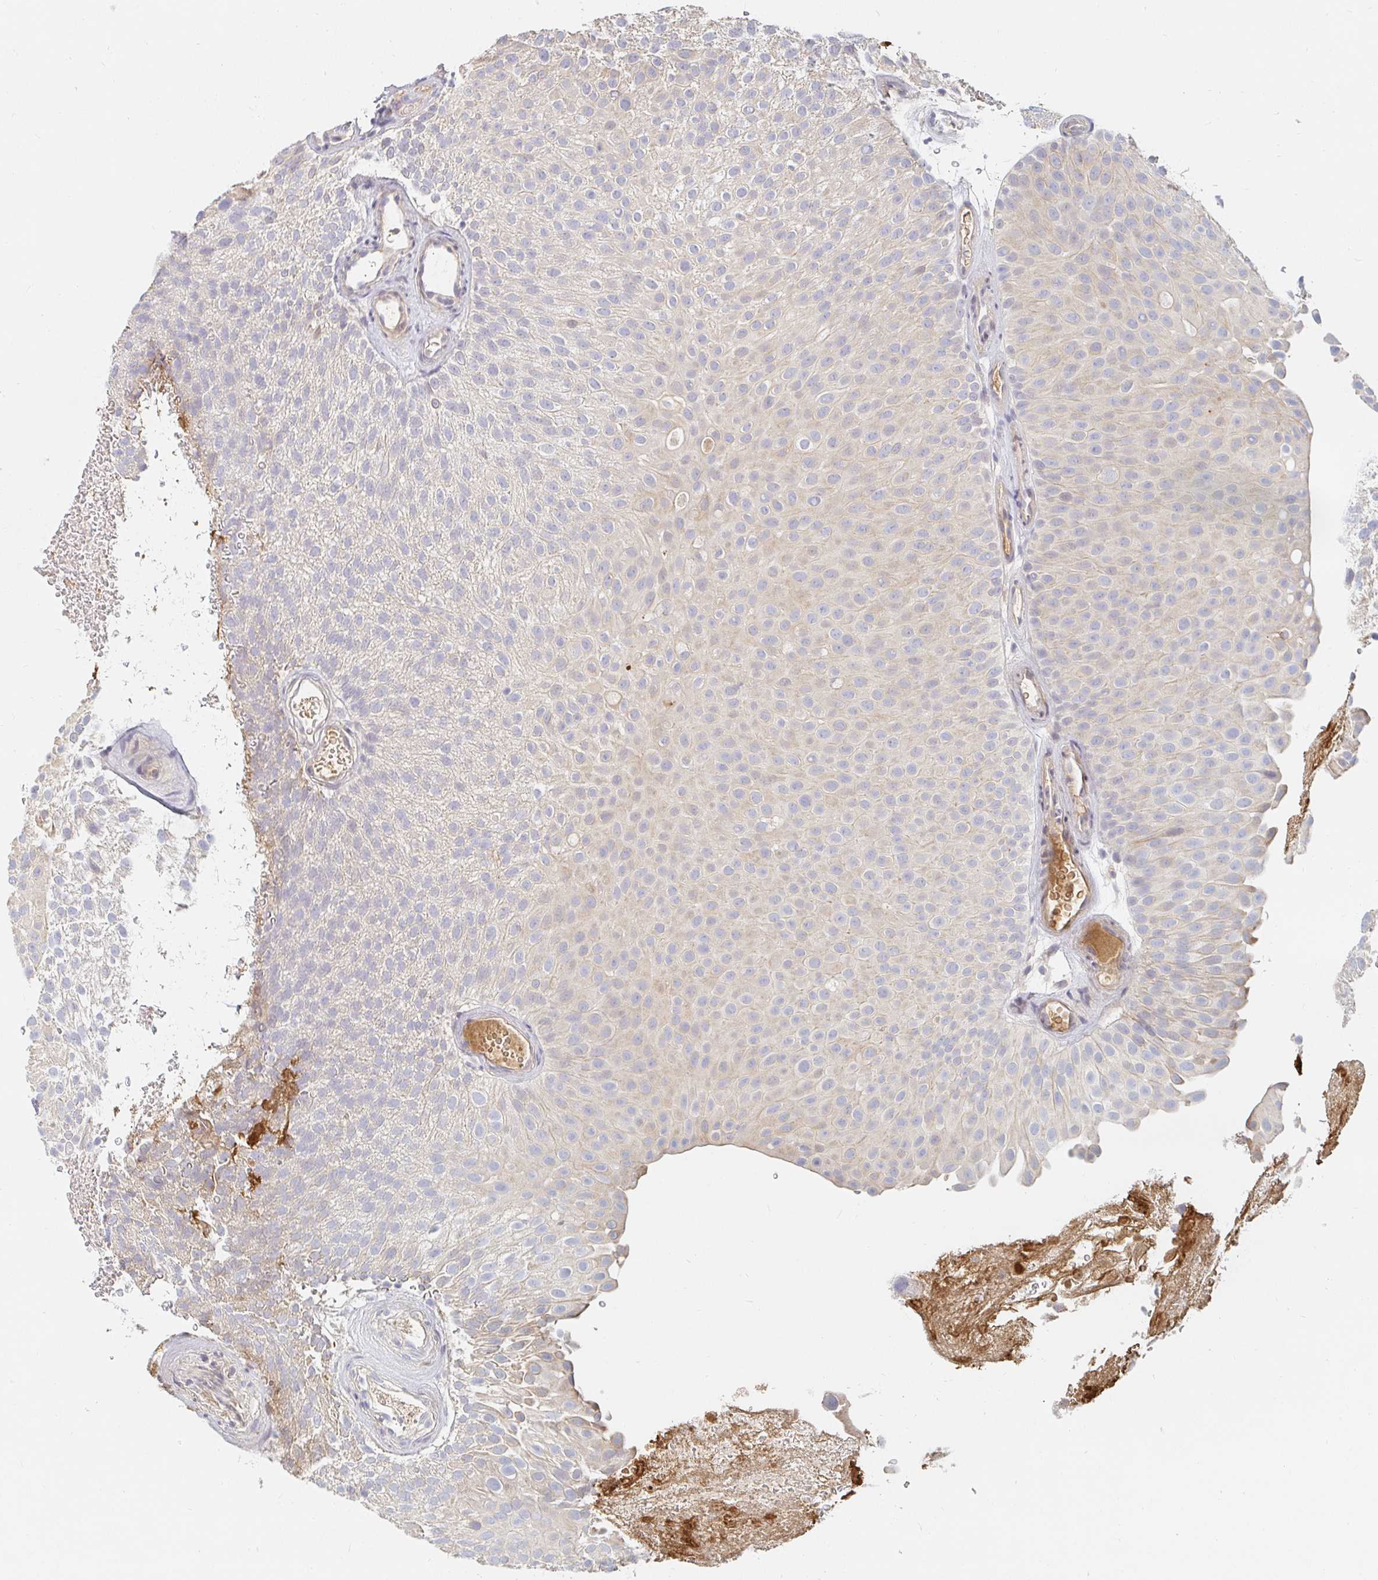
{"staining": {"intensity": "negative", "quantity": "none", "location": "none"}, "tissue": "urothelial cancer", "cell_type": "Tumor cells", "image_type": "cancer", "snomed": [{"axis": "morphology", "description": "Urothelial carcinoma, Low grade"}, {"axis": "topography", "description": "Urinary bladder"}], "caption": "Urothelial carcinoma (low-grade) stained for a protein using IHC displays no expression tumor cells.", "gene": "NME9", "patient": {"sex": "male", "age": 78}}